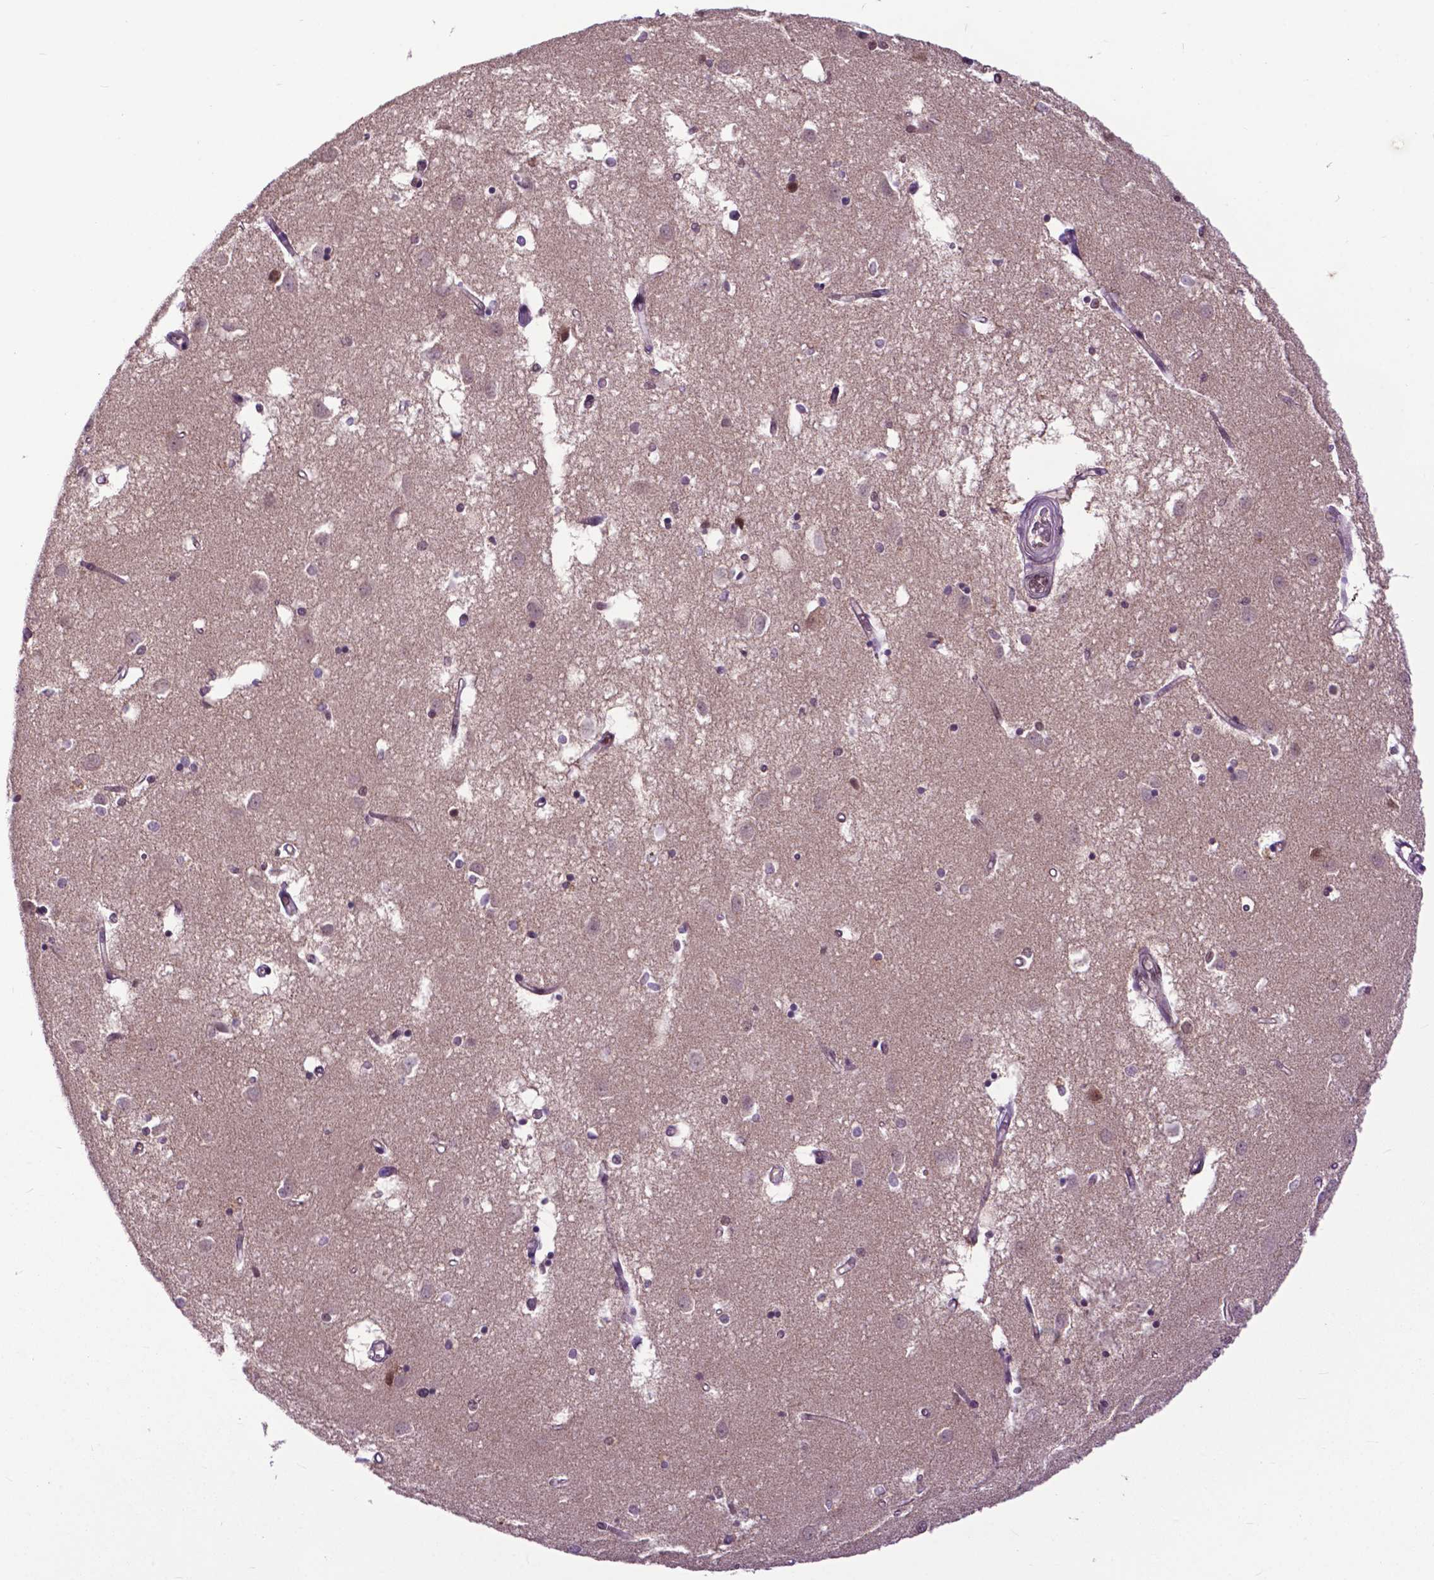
{"staining": {"intensity": "negative", "quantity": "none", "location": "none"}, "tissue": "caudate", "cell_type": "Glial cells", "image_type": "normal", "snomed": [{"axis": "morphology", "description": "Normal tissue, NOS"}, {"axis": "topography", "description": "Lateral ventricle wall"}], "caption": "This image is of normal caudate stained with IHC to label a protein in brown with the nuclei are counter-stained blue. There is no expression in glial cells. The staining is performed using DAB brown chromogen with nuclei counter-stained in using hematoxylin.", "gene": "FAF1", "patient": {"sex": "male", "age": 54}}